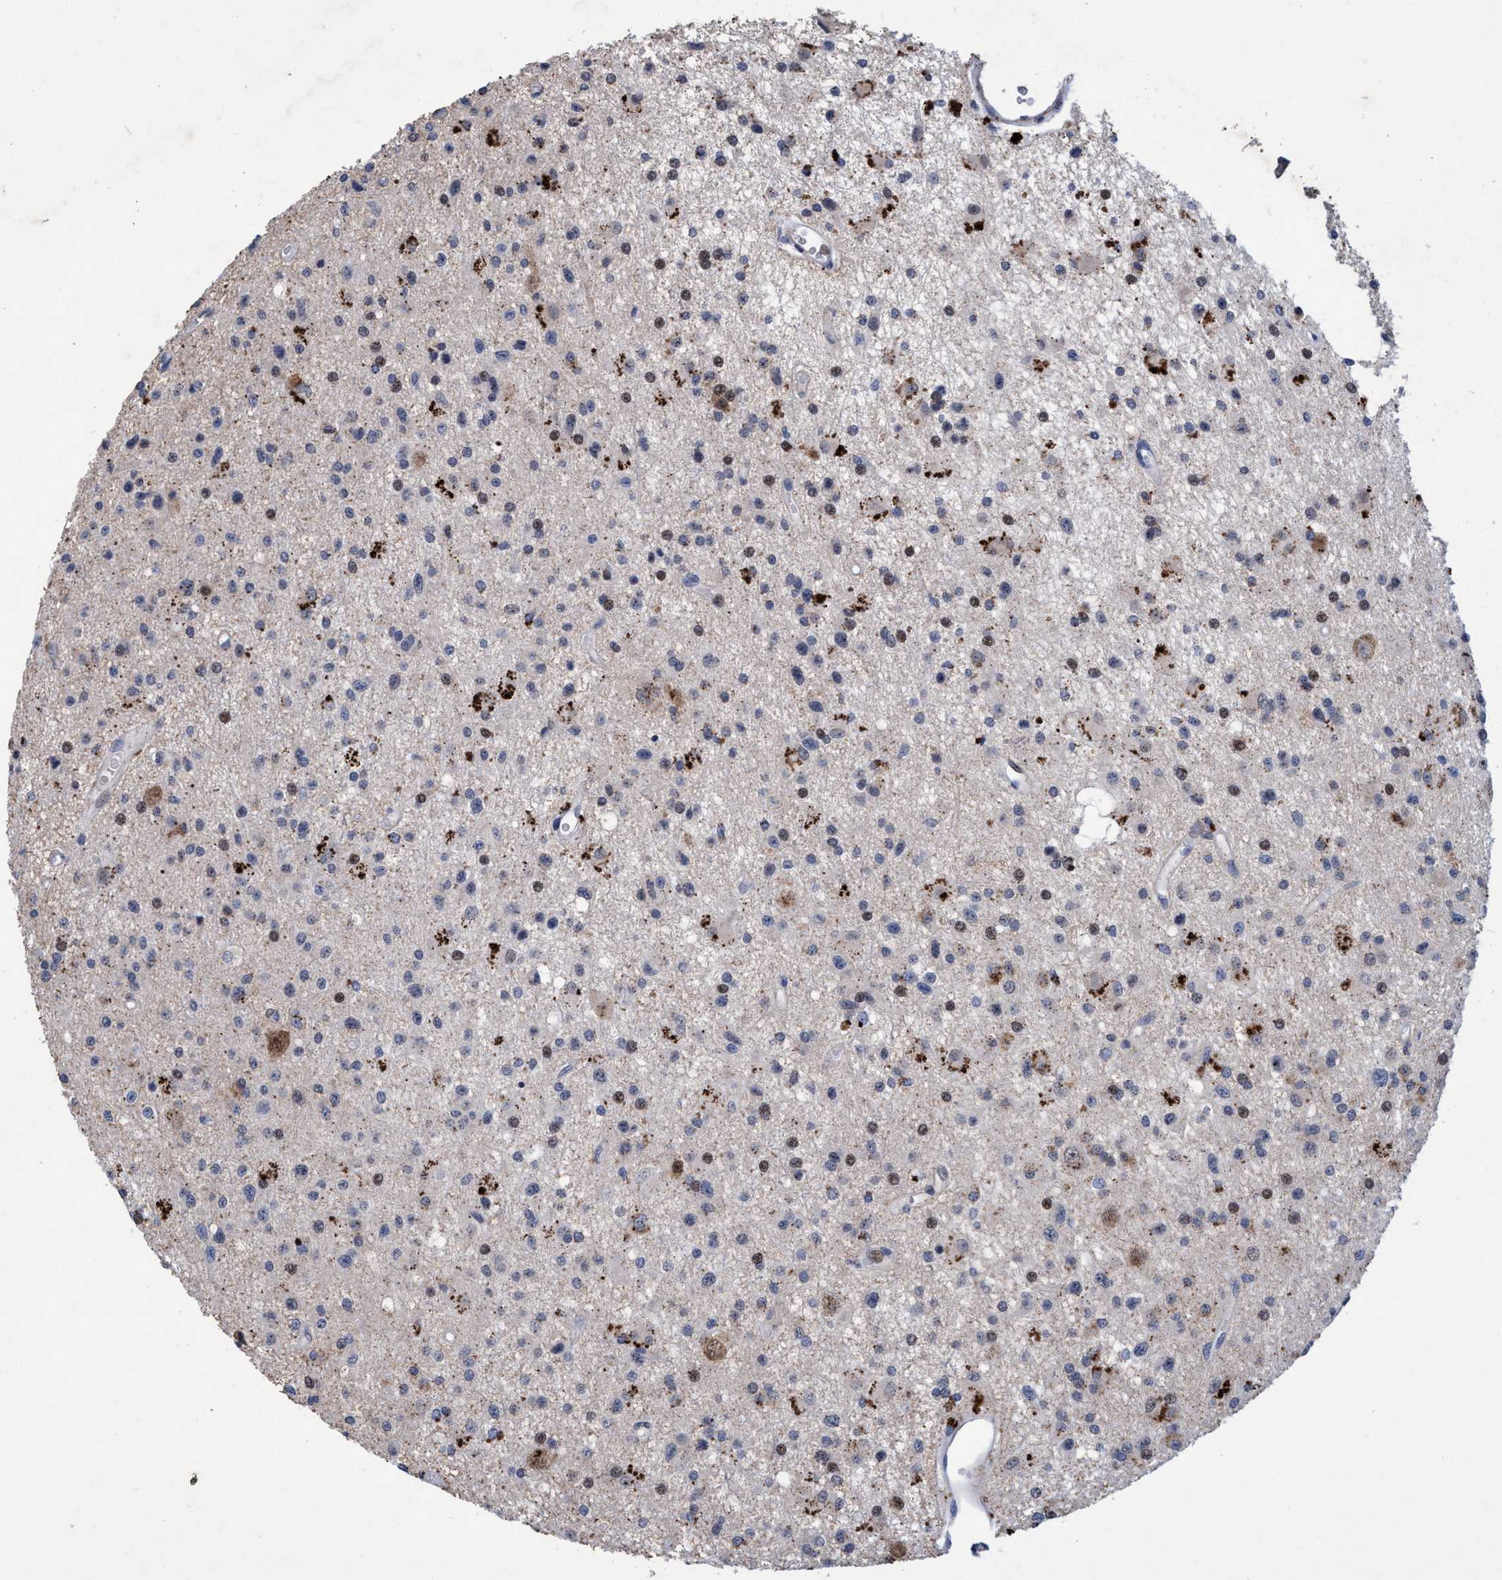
{"staining": {"intensity": "weak", "quantity": "25%-75%", "location": "cytoplasmic/membranous,nuclear"}, "tissue": "glioma", "cell_type": "Tumor cells", "image_type": "cancer", "snomed": [{"axis": "morphology", "description": "Glioma, malignant, Low grade"}, {"axis": "topography", "description": "Brain"}], "caption": "Human malignant low-grade glioma stained with a protein marker reveals weak staining in tumor cells.", "gene": "GRB14", "patient": {"sex": "male", "age": 58}}